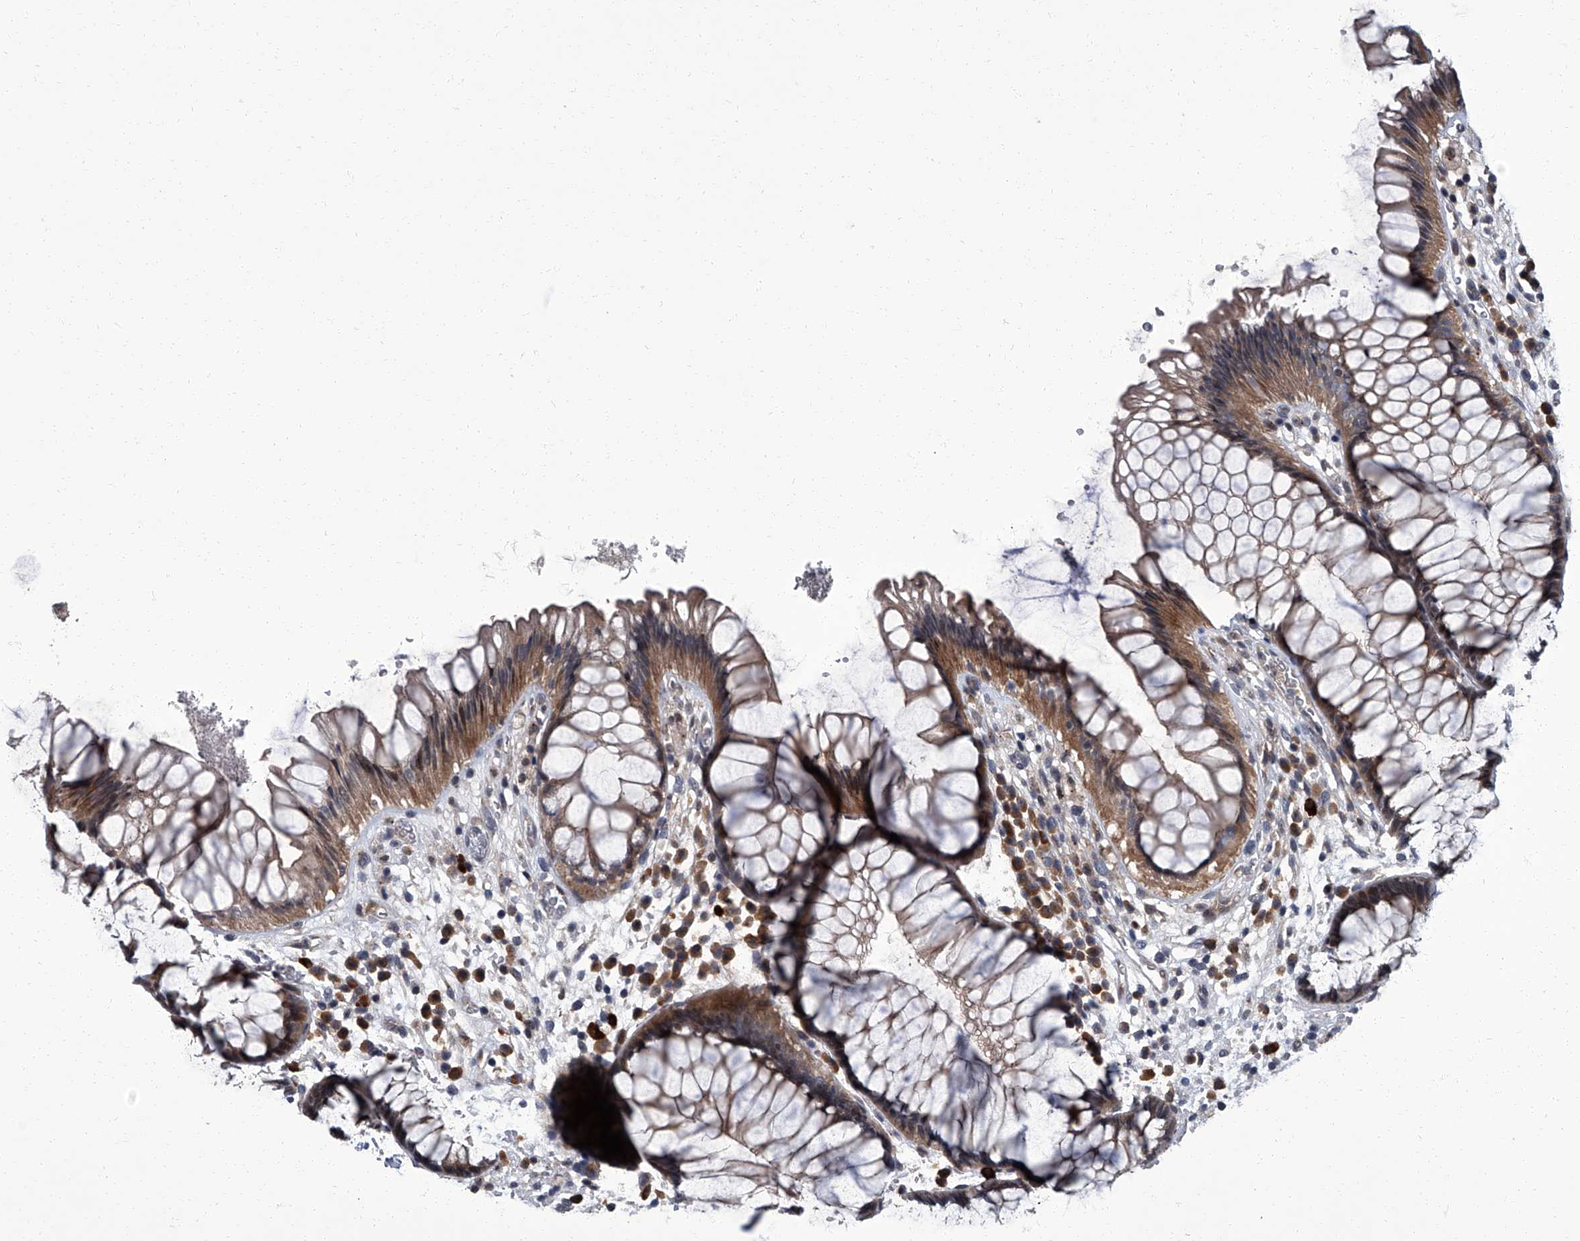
{"staining": {"intensity": "moderate", "quantity": ">75%", "location": "cytoplasmic/membranous"}, "tissue": "rectum", "cell_type": "Glandular cells", "image_type": "normal", "snomed": [{"axis": "morphology", "description": "Normal tissue, NOS"}, {"axis": "topography", "description": "Rectum"}], "caption": "Moderate cytoplasmic/membranous positivity is seen in approximately >75% of glandular cells in benign rectum.", "gene": "ZNF274", "patient": {"sex": "male", "age": 51}}